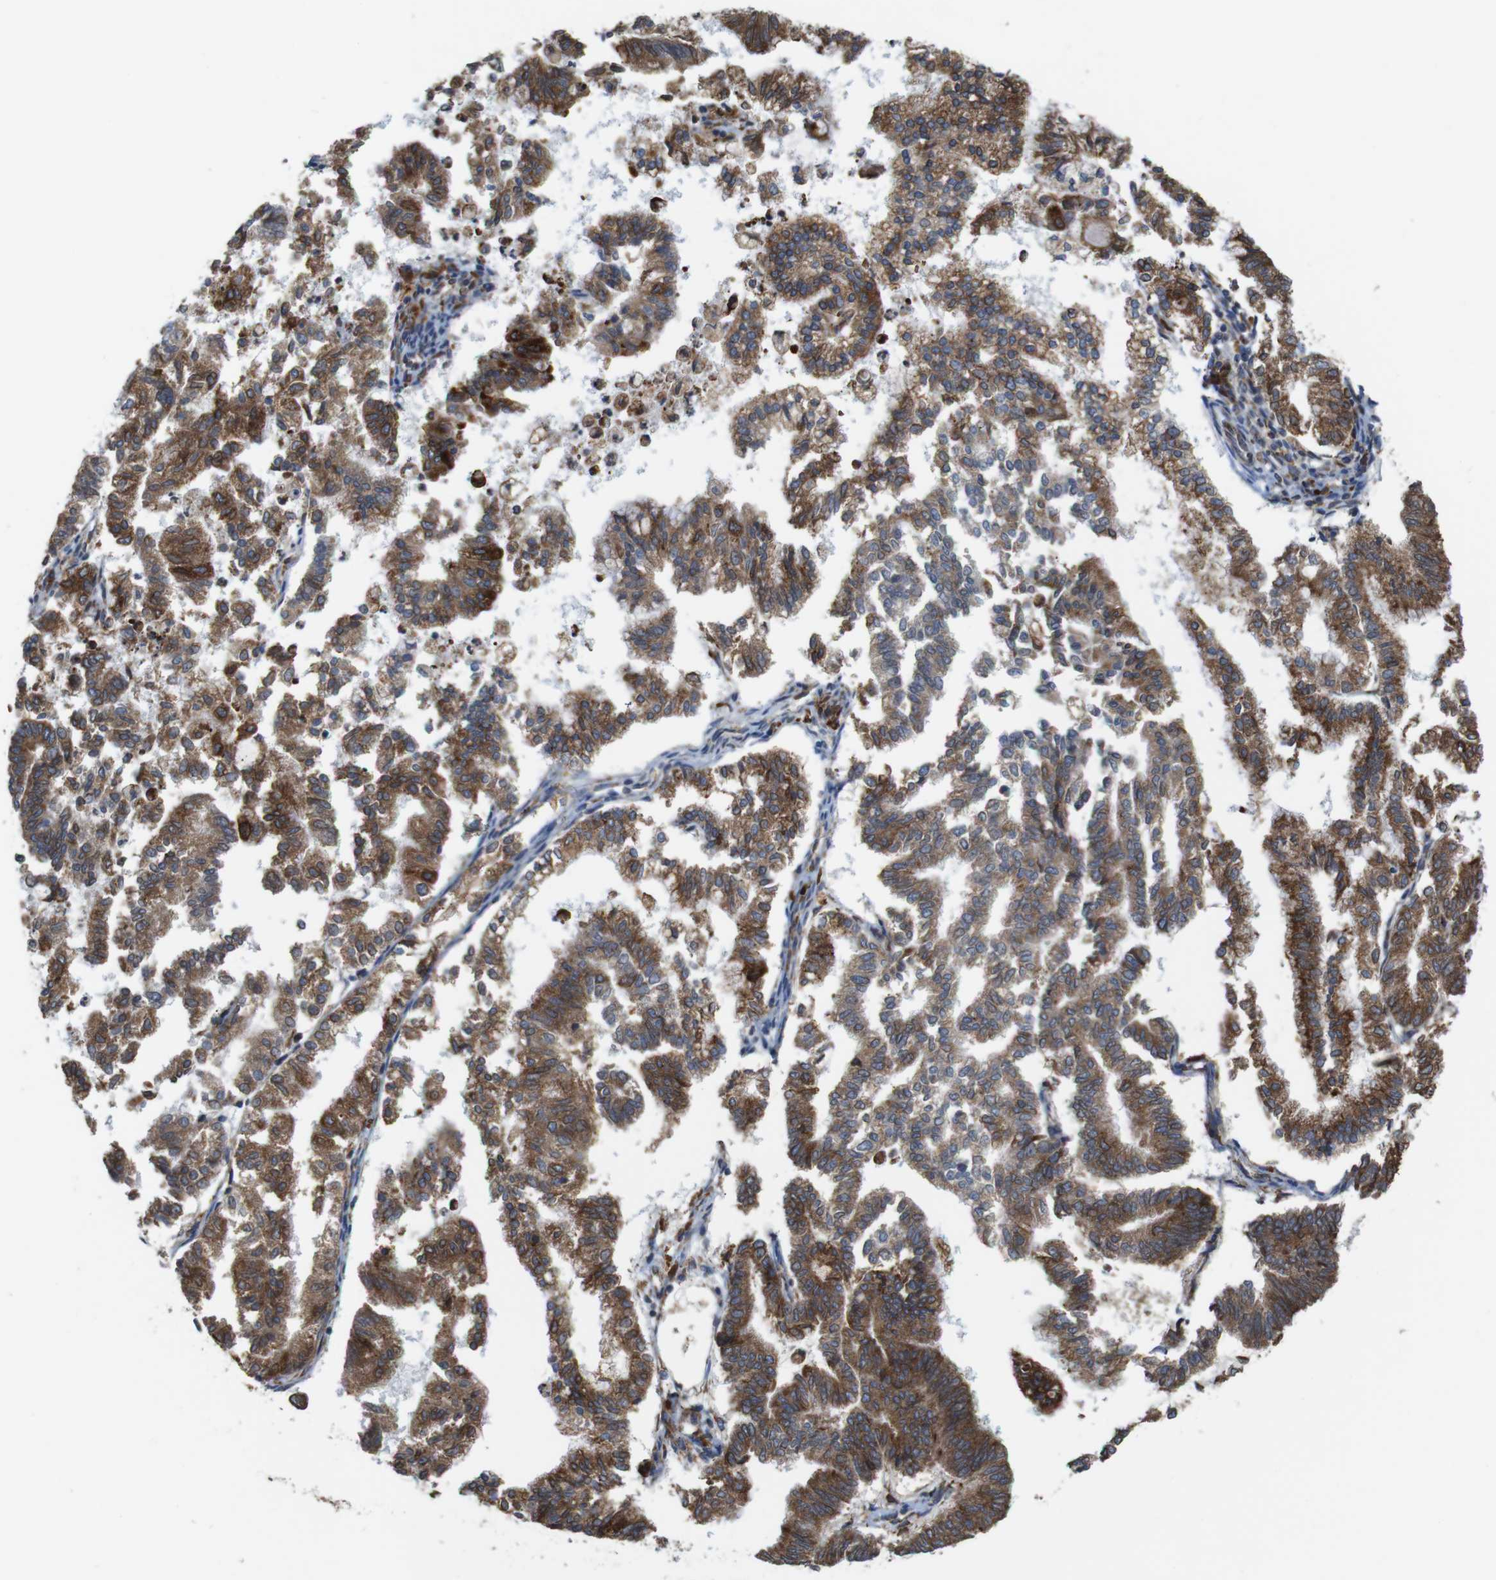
{"staining": {"intensity": "moderate", "quantity": ">75%", "location": "cytoplasmic/membranous"}, "tissue": "endometrial cancer", "cell_type": "Tumor cells", "image_type": "cancer", "snomed": [{"axis": "morphology", "description": "Necrosis, NOS"}, {"axis": "morphology", "description": "Adenocarcinoma, NOS"}, {"axis": "topography", "description": "Endometrium"}], "caption": "Protein staining shows moderate cytoplasmic/membranous staining in about >75% of tumor cells in endometrial cancer.", "gene": "UGGT1", "patient": {"sex": "female", "age": 79}}